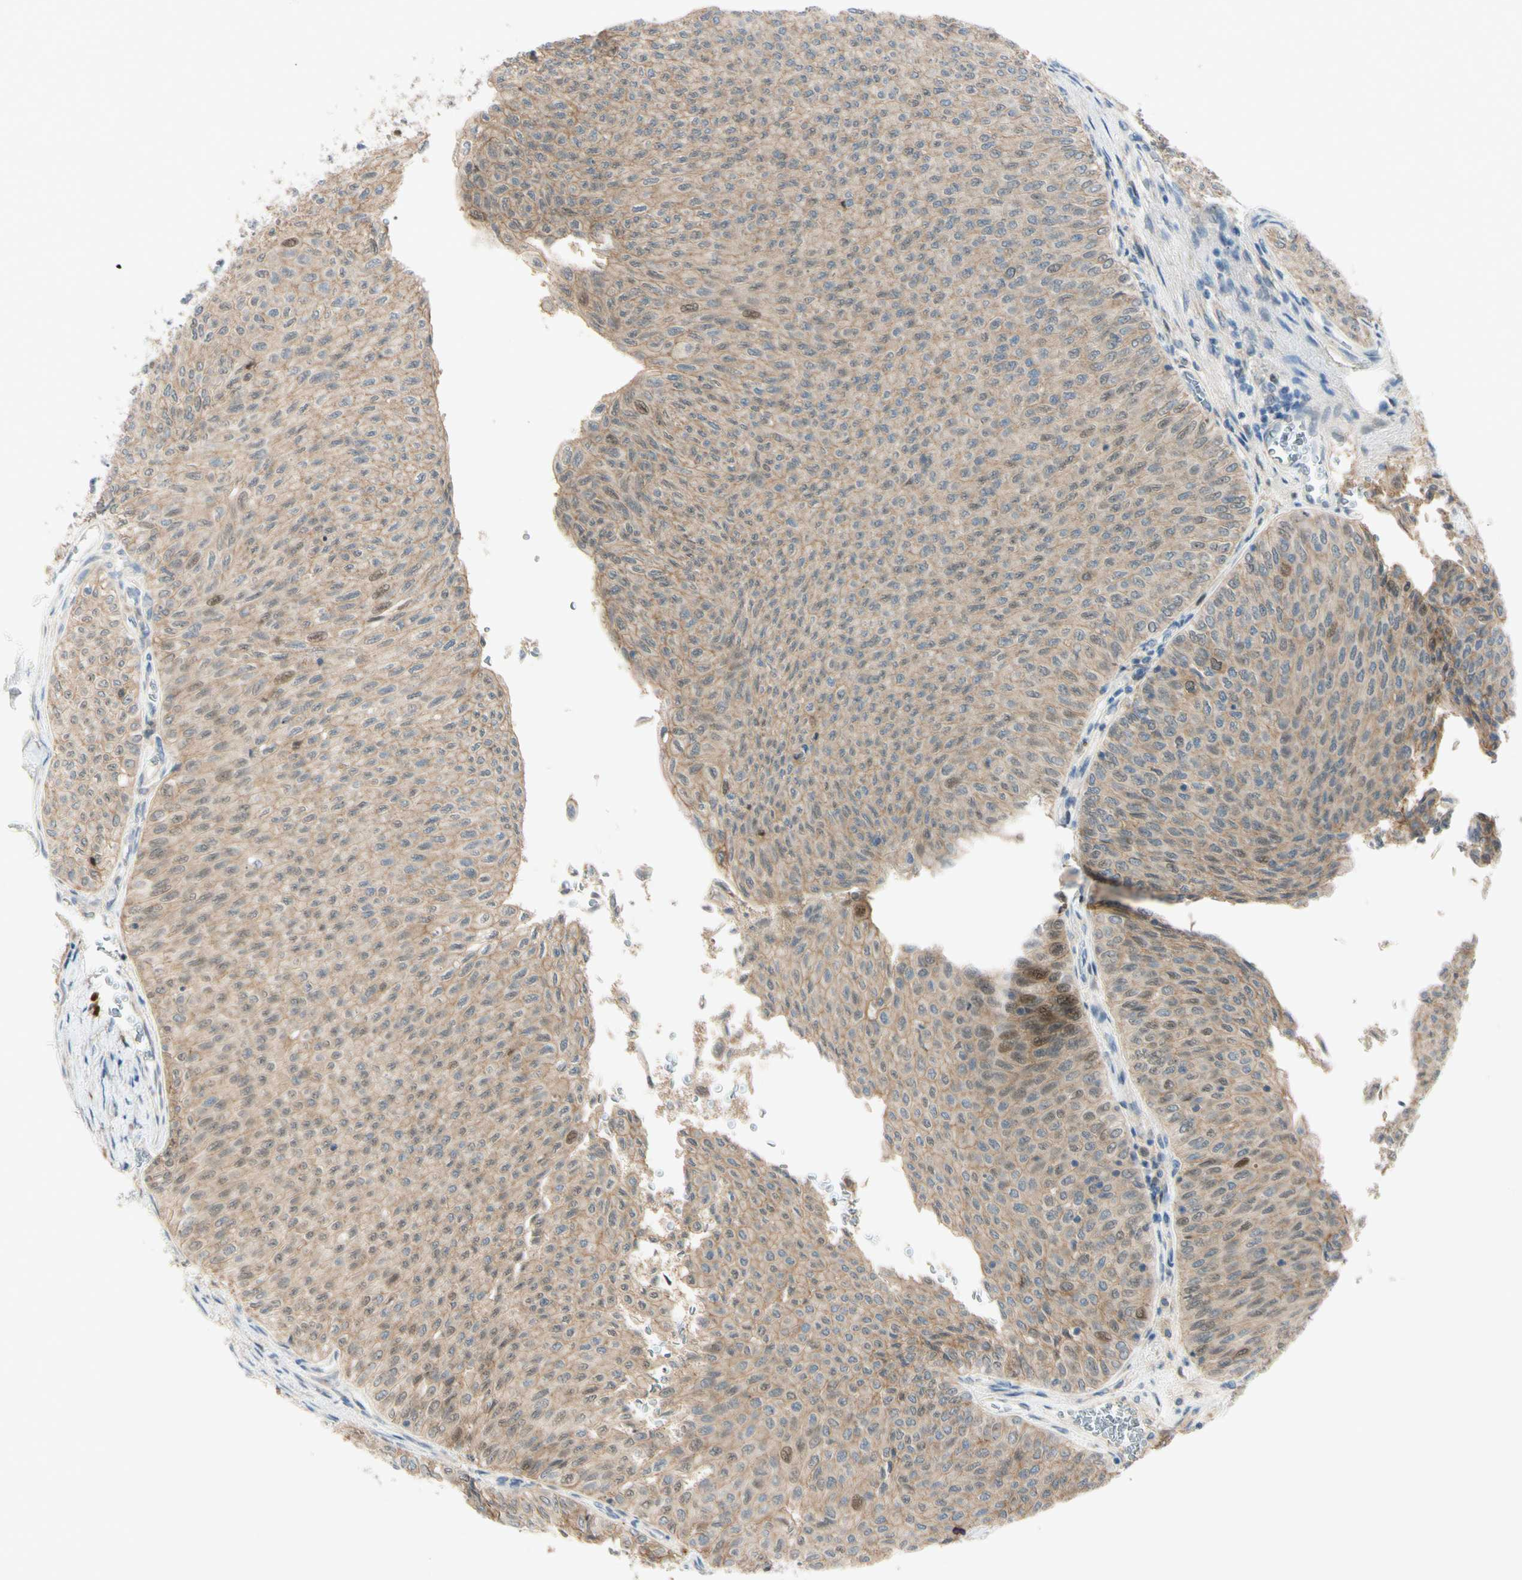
{"staining": {"intensity": "weak", "quantity": ">75%", "location": "cytoplasmic/membranous,nuclear"}, "tissue": "urothelial cancer", "cell_type": "Tumor cells", "image_type": "cancer", "snomed": [{"axis": "morphology", "description": "Urothelial carcinoma, Low grade"}, {"axis": "topography", "description": "Urinary bladder"}], "caption": "The image shows staining of urothelial cancer, revealing weak cytoplasmic/membranous and nuclear protein expression (brown color) within tumor cells.", "gene": "PTTG1", "patient": {"sex": "male", "age": 78}}